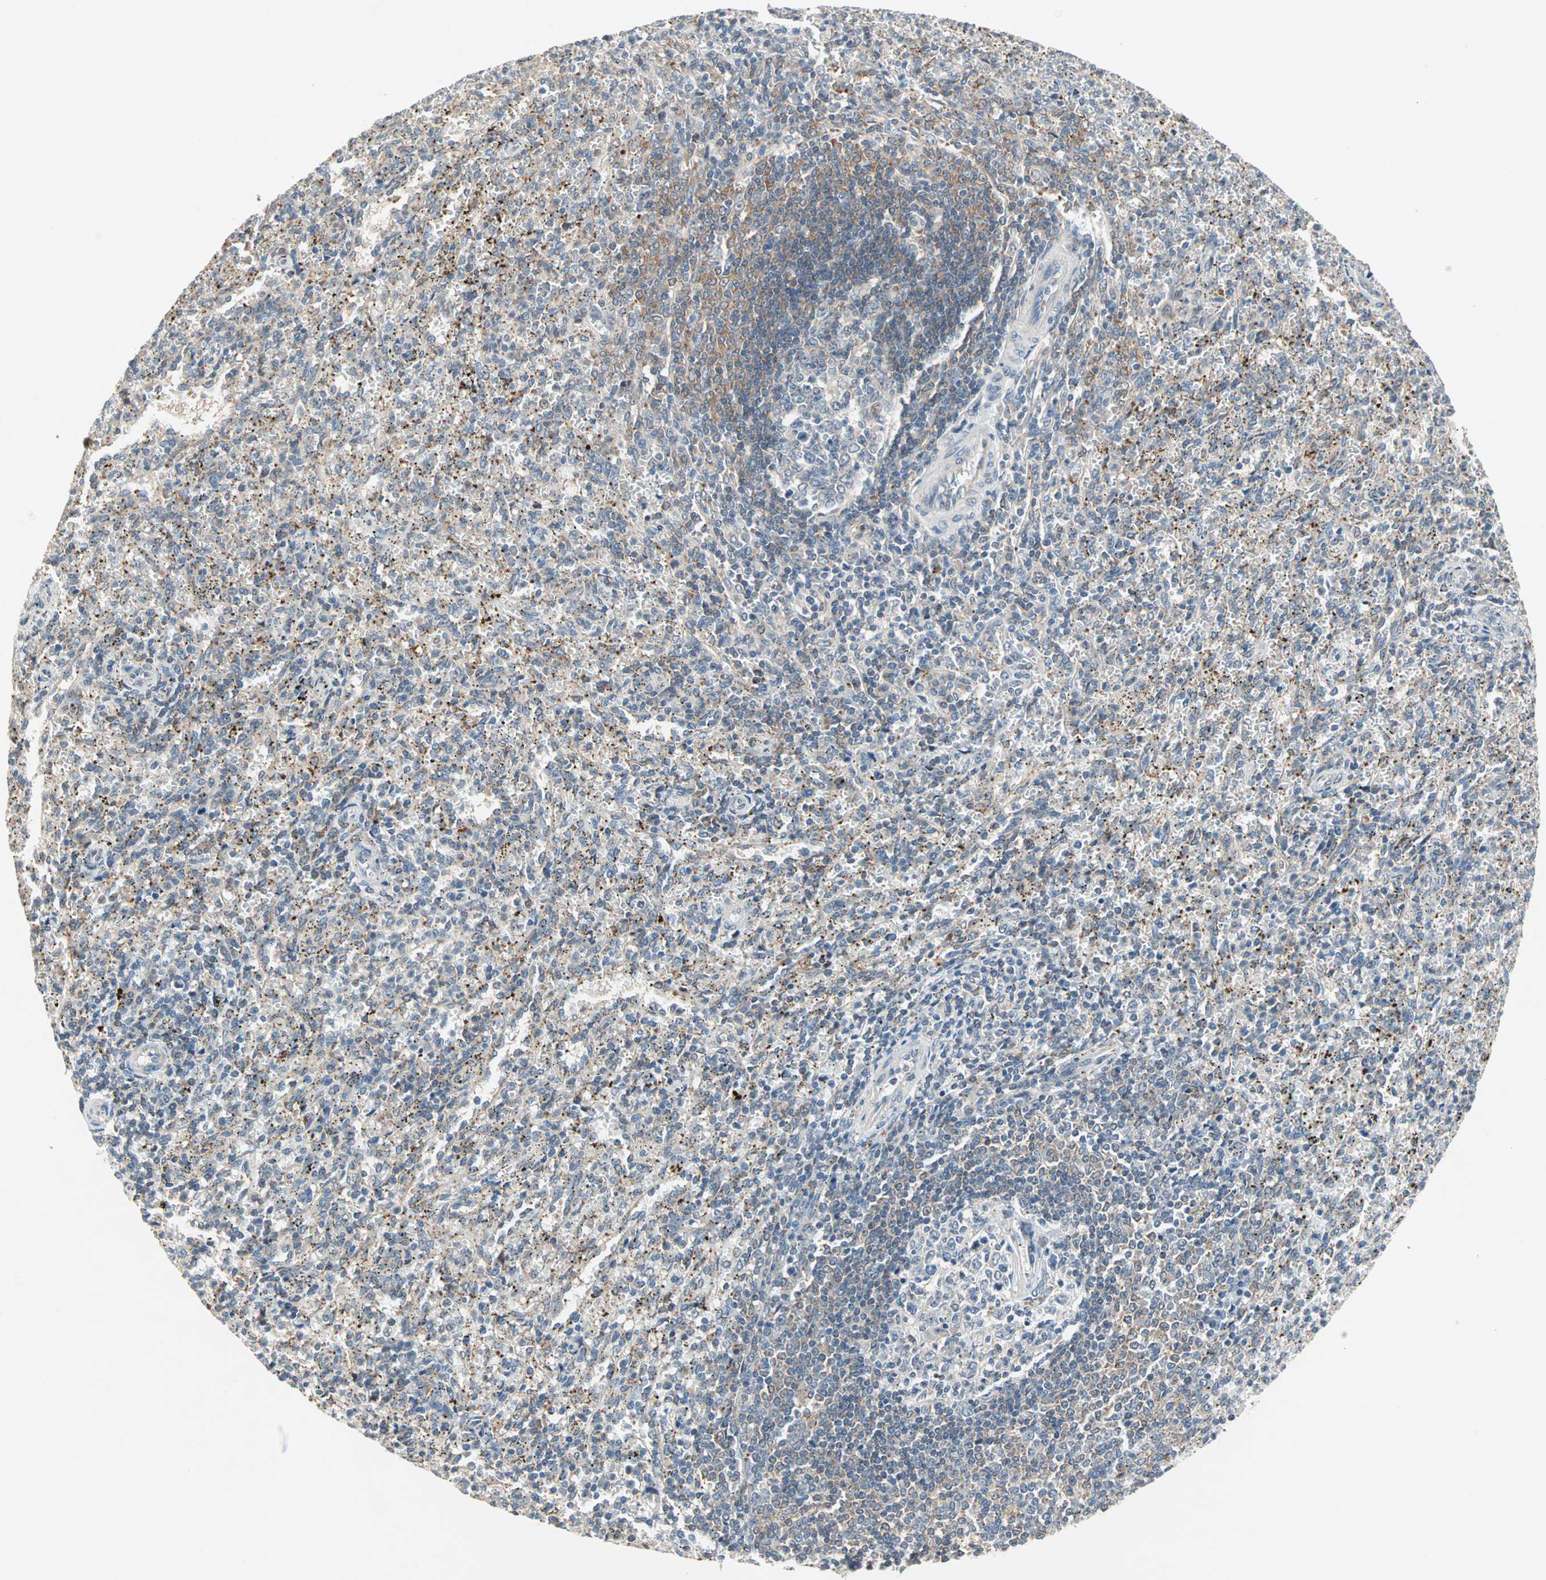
{"staining": {"intensity": "weak", "quantity": "25%-75%", "location": "cytoplasmic/membranous"}, "tissue": "spleen", "cell_type": "Cells in red pulp", "image_type": "normal", "snomed": [{"axis": "morphology", "description": "Normal tissue, NOS"}, {"axis": "topography", "description": "Spleen"}], "caption": "A histopathology image of spleen stained for a protein shows weak cytoplasmic/membranous brown staining in cells in red pulp. The staining was performed using DAB to visualize the protein expression in brown, while the nuclei were stained in blue with hematoxylin (Magnification: 20x).", "gene": "PROS1", "patient": {"sex": "female", "age": 10}}